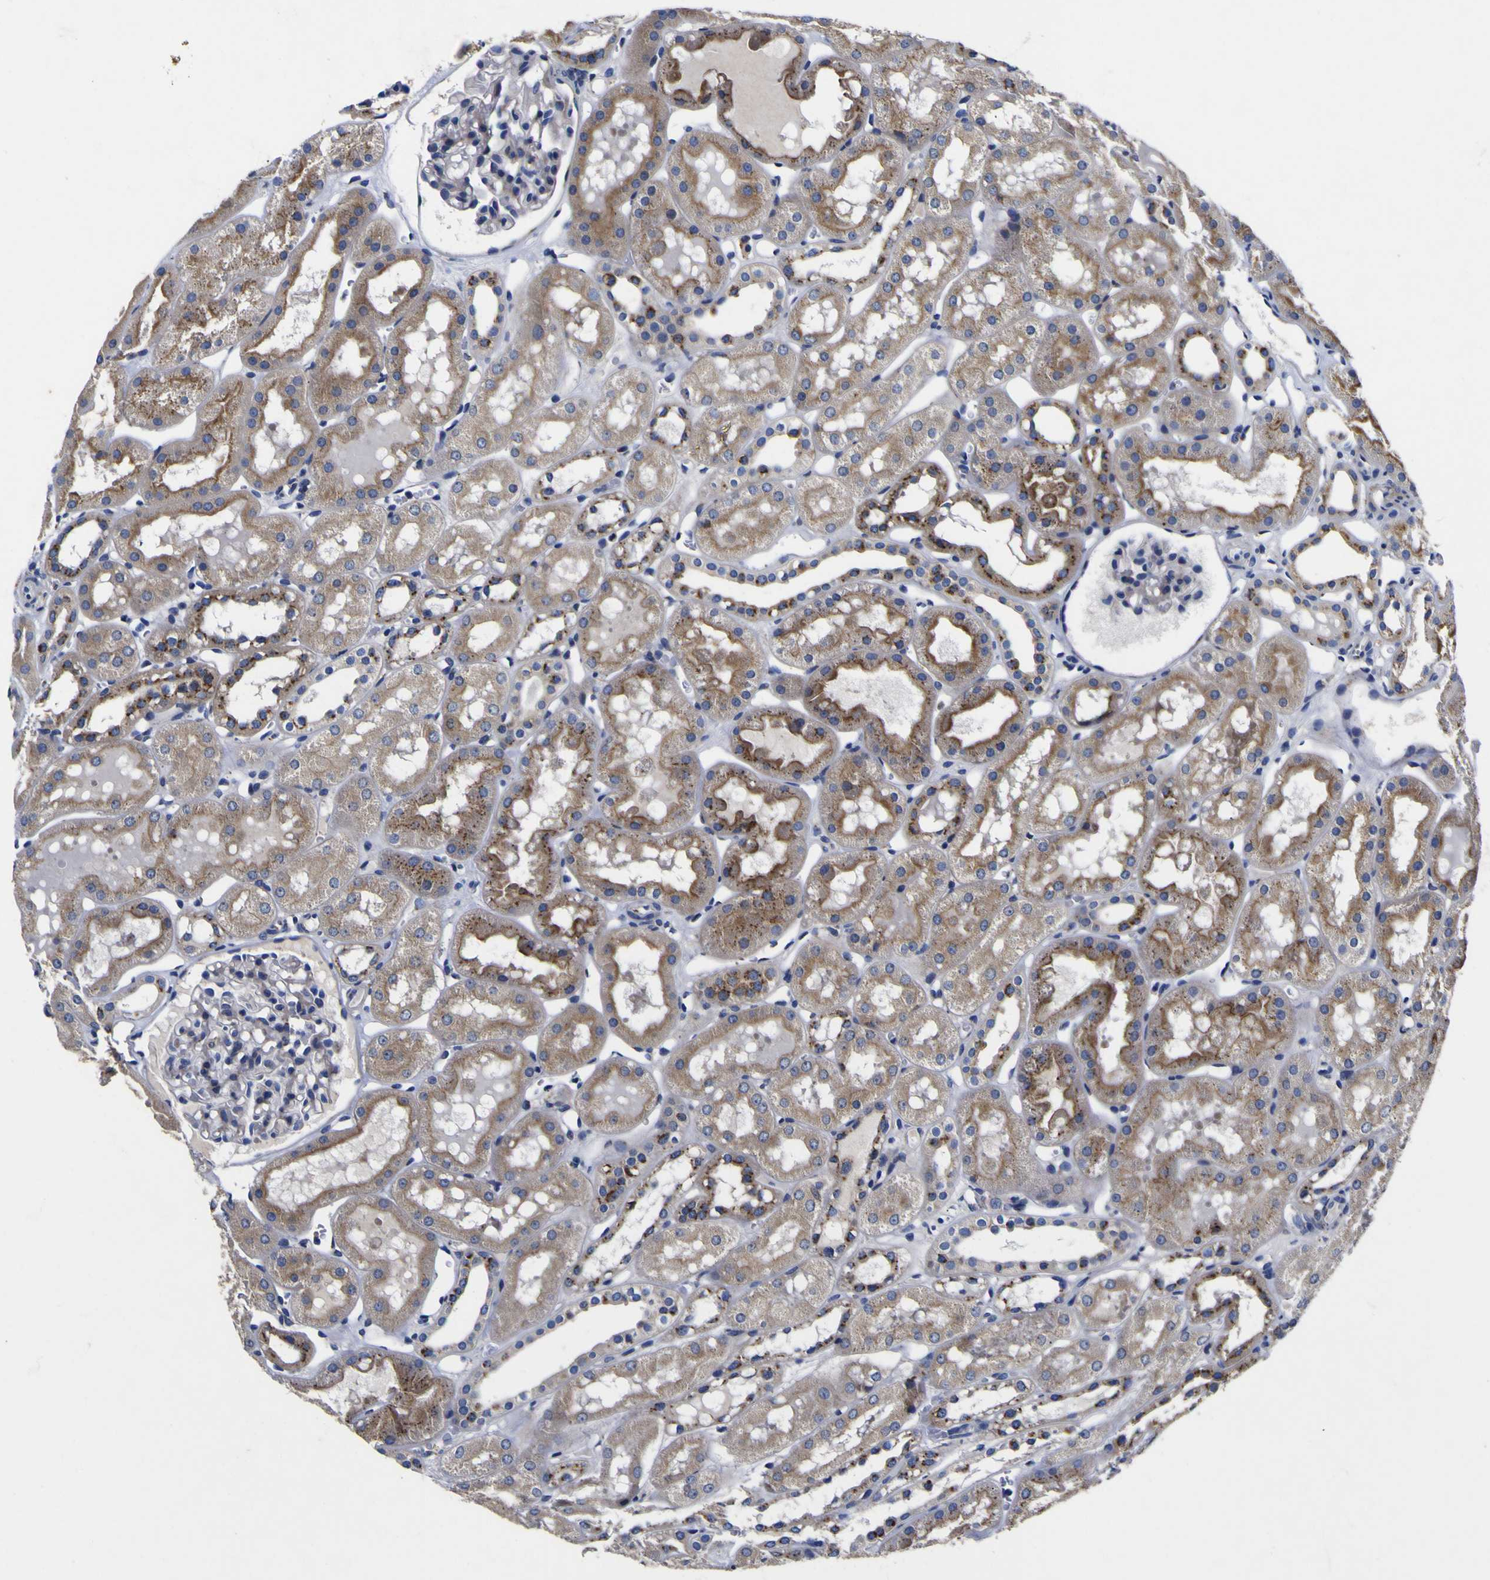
{"staining": {"intensity": "negative", "quantity": "none", "location": "none"}, "tissue": "kidney", "cell_type": "Cells in glomeruli", "image_type": "normal", "snomed": [{"axis": "morphology", "description": "Normal tissue, NOS"}, {"axis": "topography", "description": "Kidney"}, {"axis": "topography", "description": "Urinary bladder"}], "caption": "IHC micrograph of unremarkable human kidney stained for a protein (brown), which shows no staining in cells in glomeruli. Nuclei are stained in blue.", "gene": "COA1", "patient": {"sex": "male", "age": 16}}